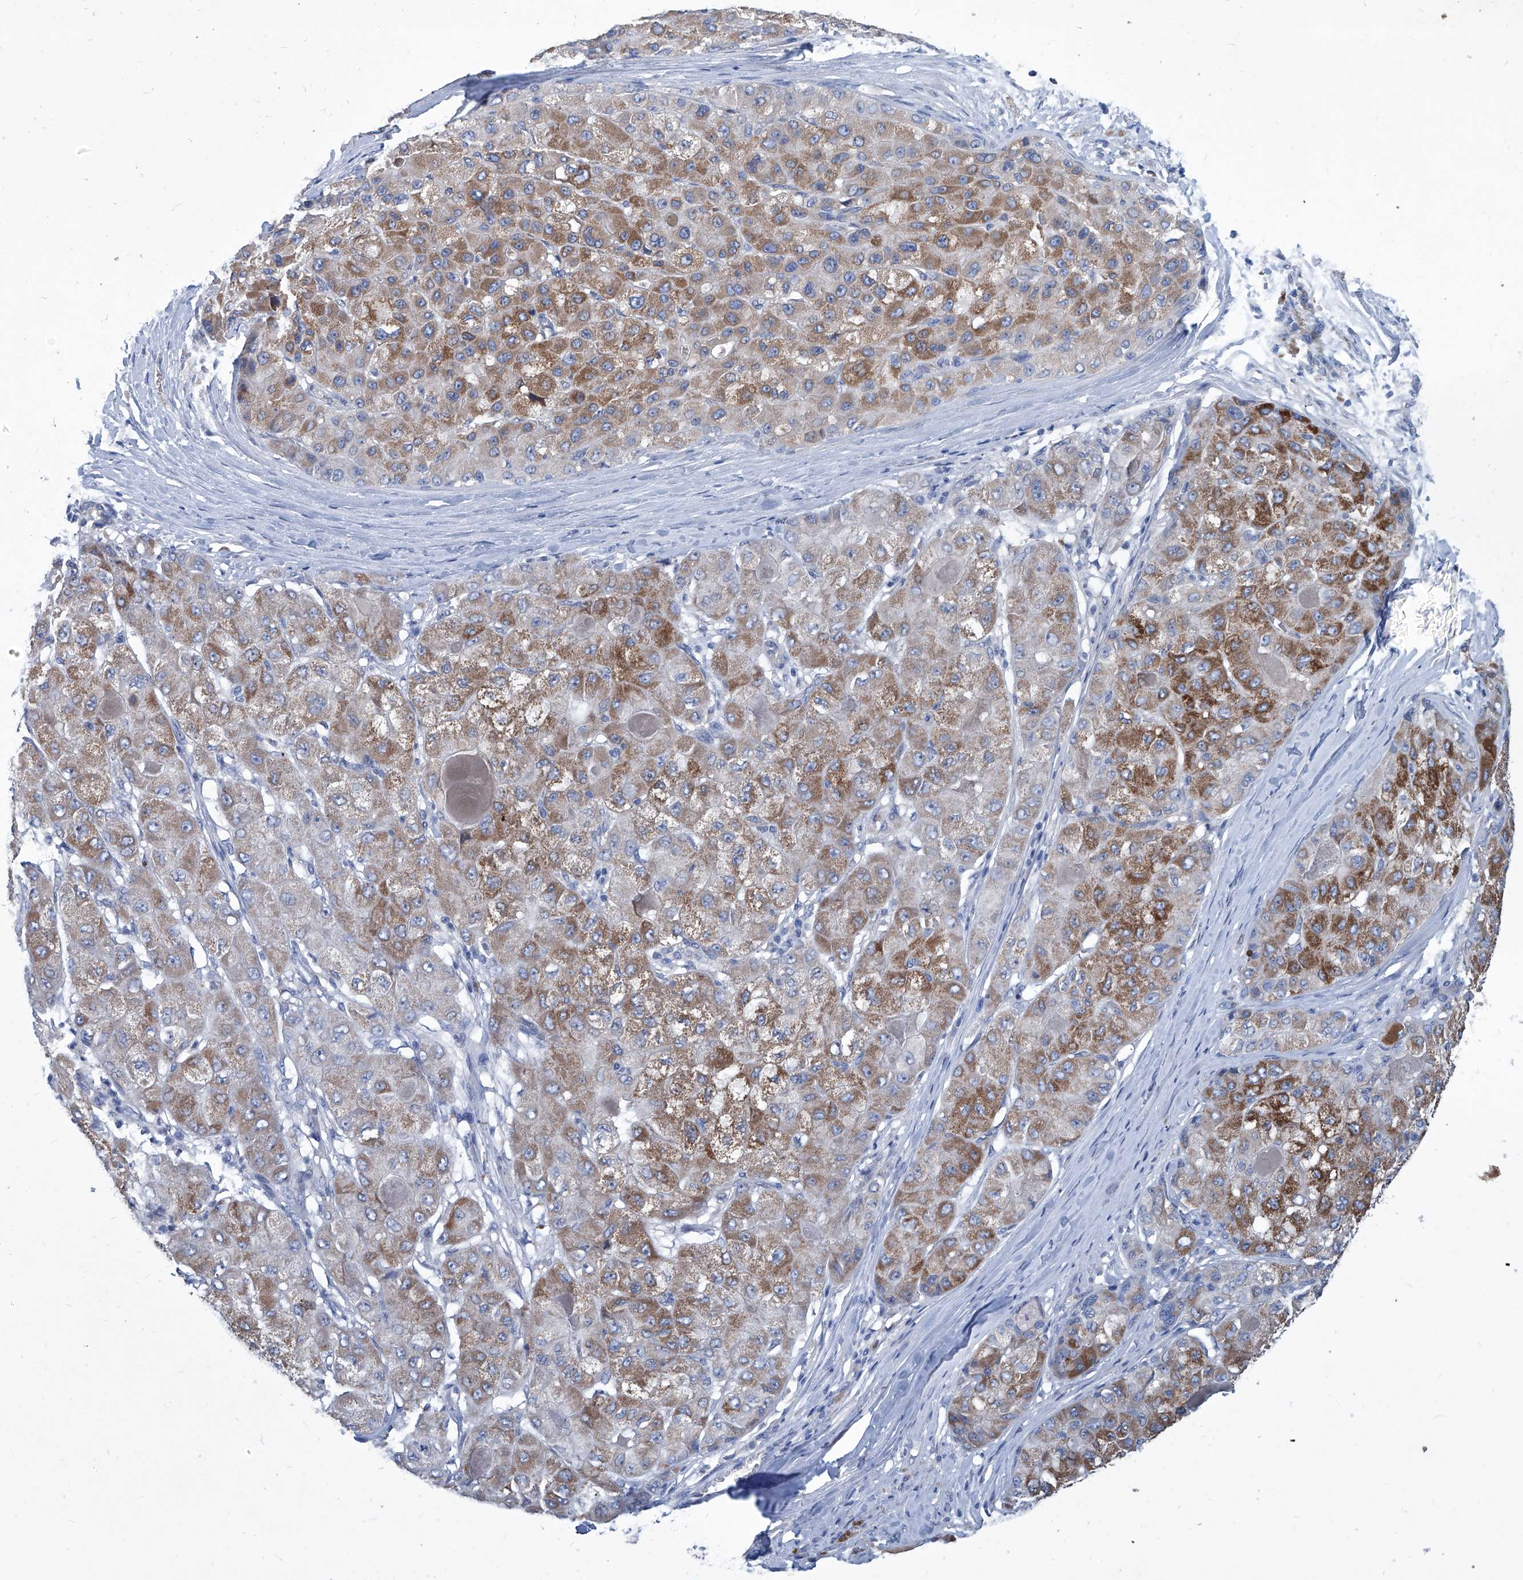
{"staining": {"intensity": "moderate", "quantity": "25%-75%", "location": "cytoplasmic/membranous"}, "tissue": "liver cancer", "cell_type": "Tumor cells", "image_type": "cancer", "snomed": [{"axis": "morphology", "description": "Carcinoma, Hepatocellular, NOS"}, {"axis": "topography", "description": "Liver"}], "caption": "Protein expression analysis of human liver hepatocellular carcinoma reveals moderate cytoplasmic/membranous positivity in about 25%-75% of tumor cells. (DAB (3,3'-diaminobenzidine) IHC with brightfield microscopy, high magnification).", "gene": "MTARC1", "patient": {"sex": "male", "age": 80}}